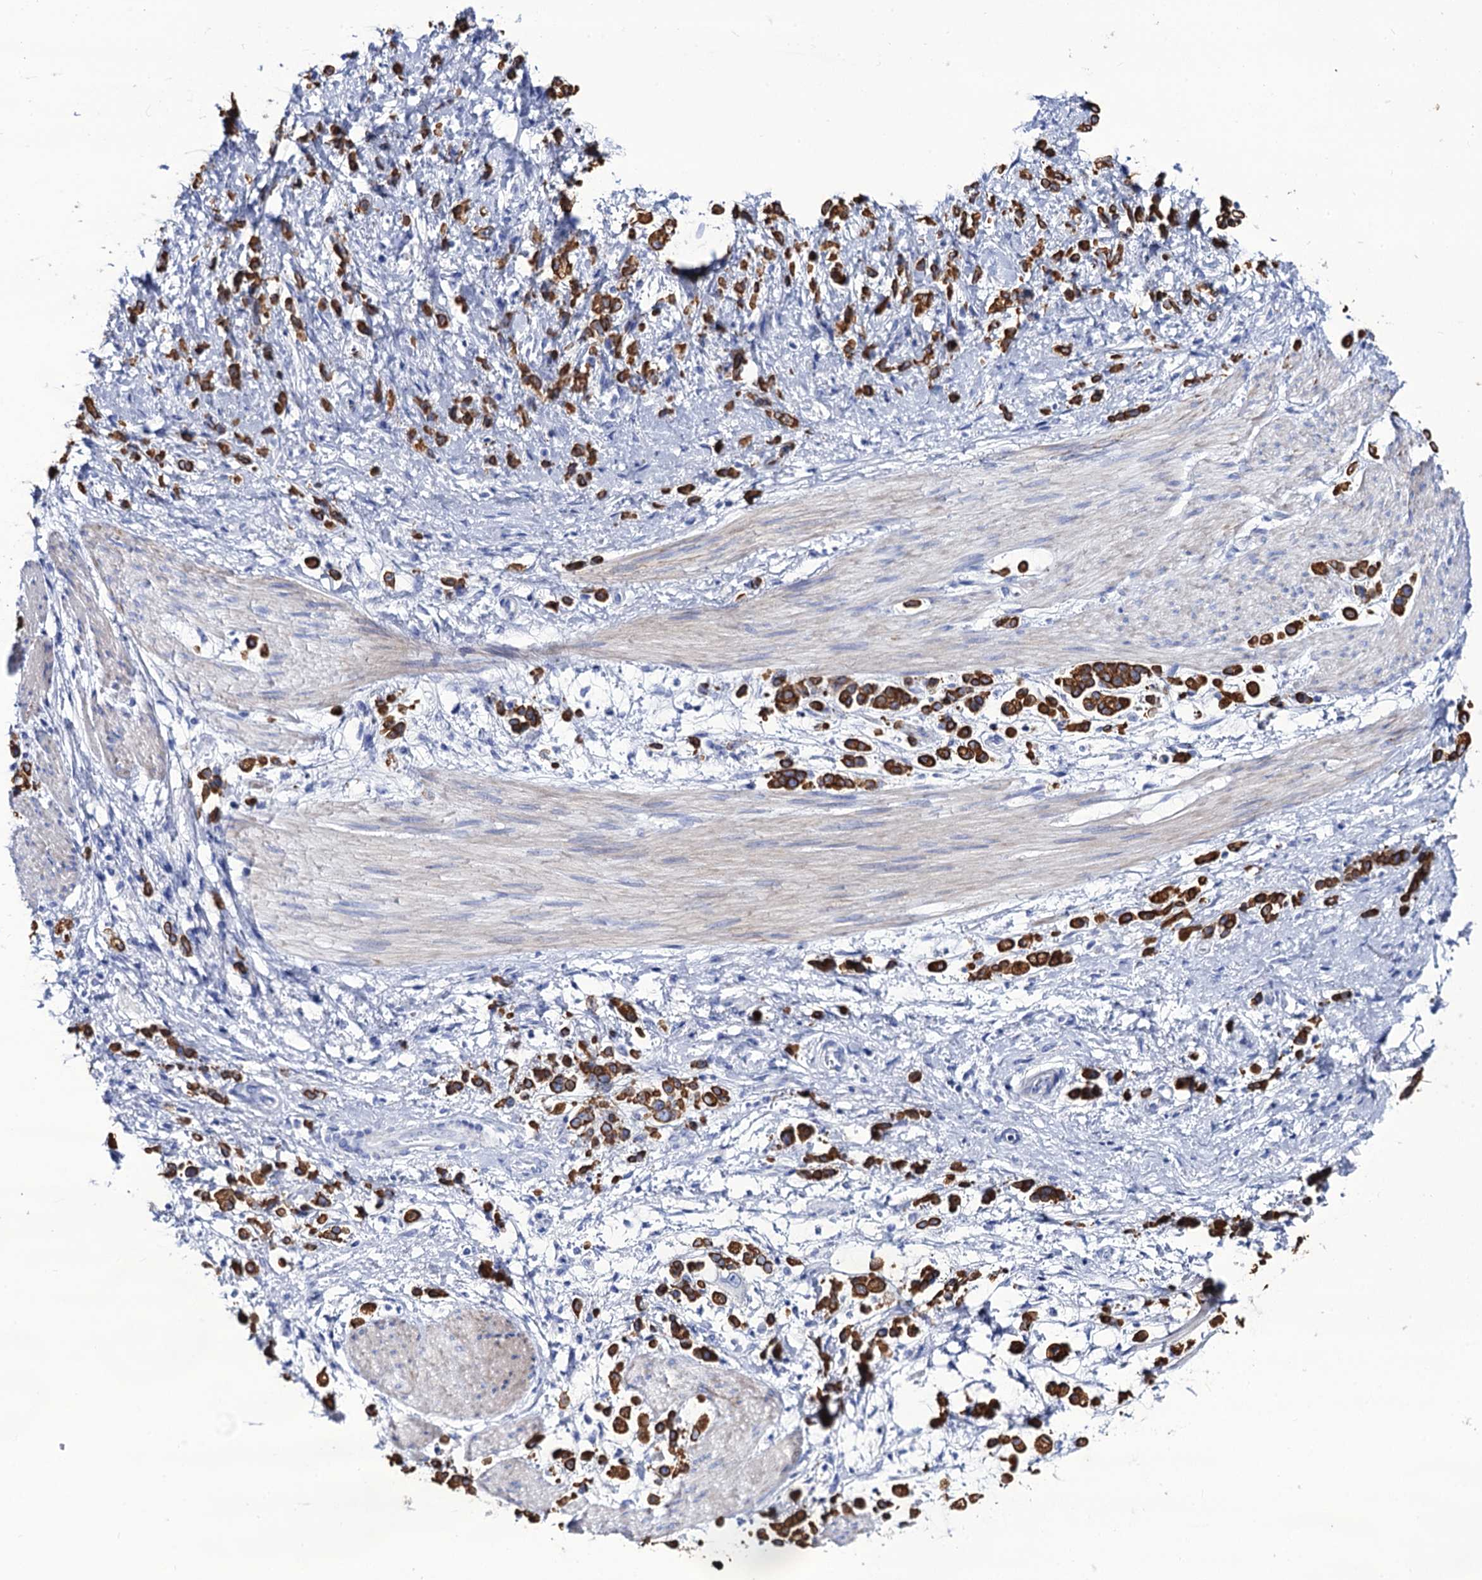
{"staining": {"intensity": "strong", "quantity": ">75%", "location": "cytoplasmic/membranous"}, "tissue": "stomach cancer", "cell_type": "Tumor cells", "image_type": "cancer", "snomed": [{"axis": "morphology", "description": "Adenocarcinoma, NOS"}, {"axis": "topography", "description": "Stomach"}], "caption": "Immunohistochemical staining of stomach adenocarcinoma reveals strong cytoplasmic/membranous protein staining in about >75% of tumor cells. The staining is performed using DAB brown chromogen to label protein expression. The nuclei are counter-stained blue using hematoxylin.", "gene": "RAB3IP", "patient": {"sex": "female", "age": 60}}